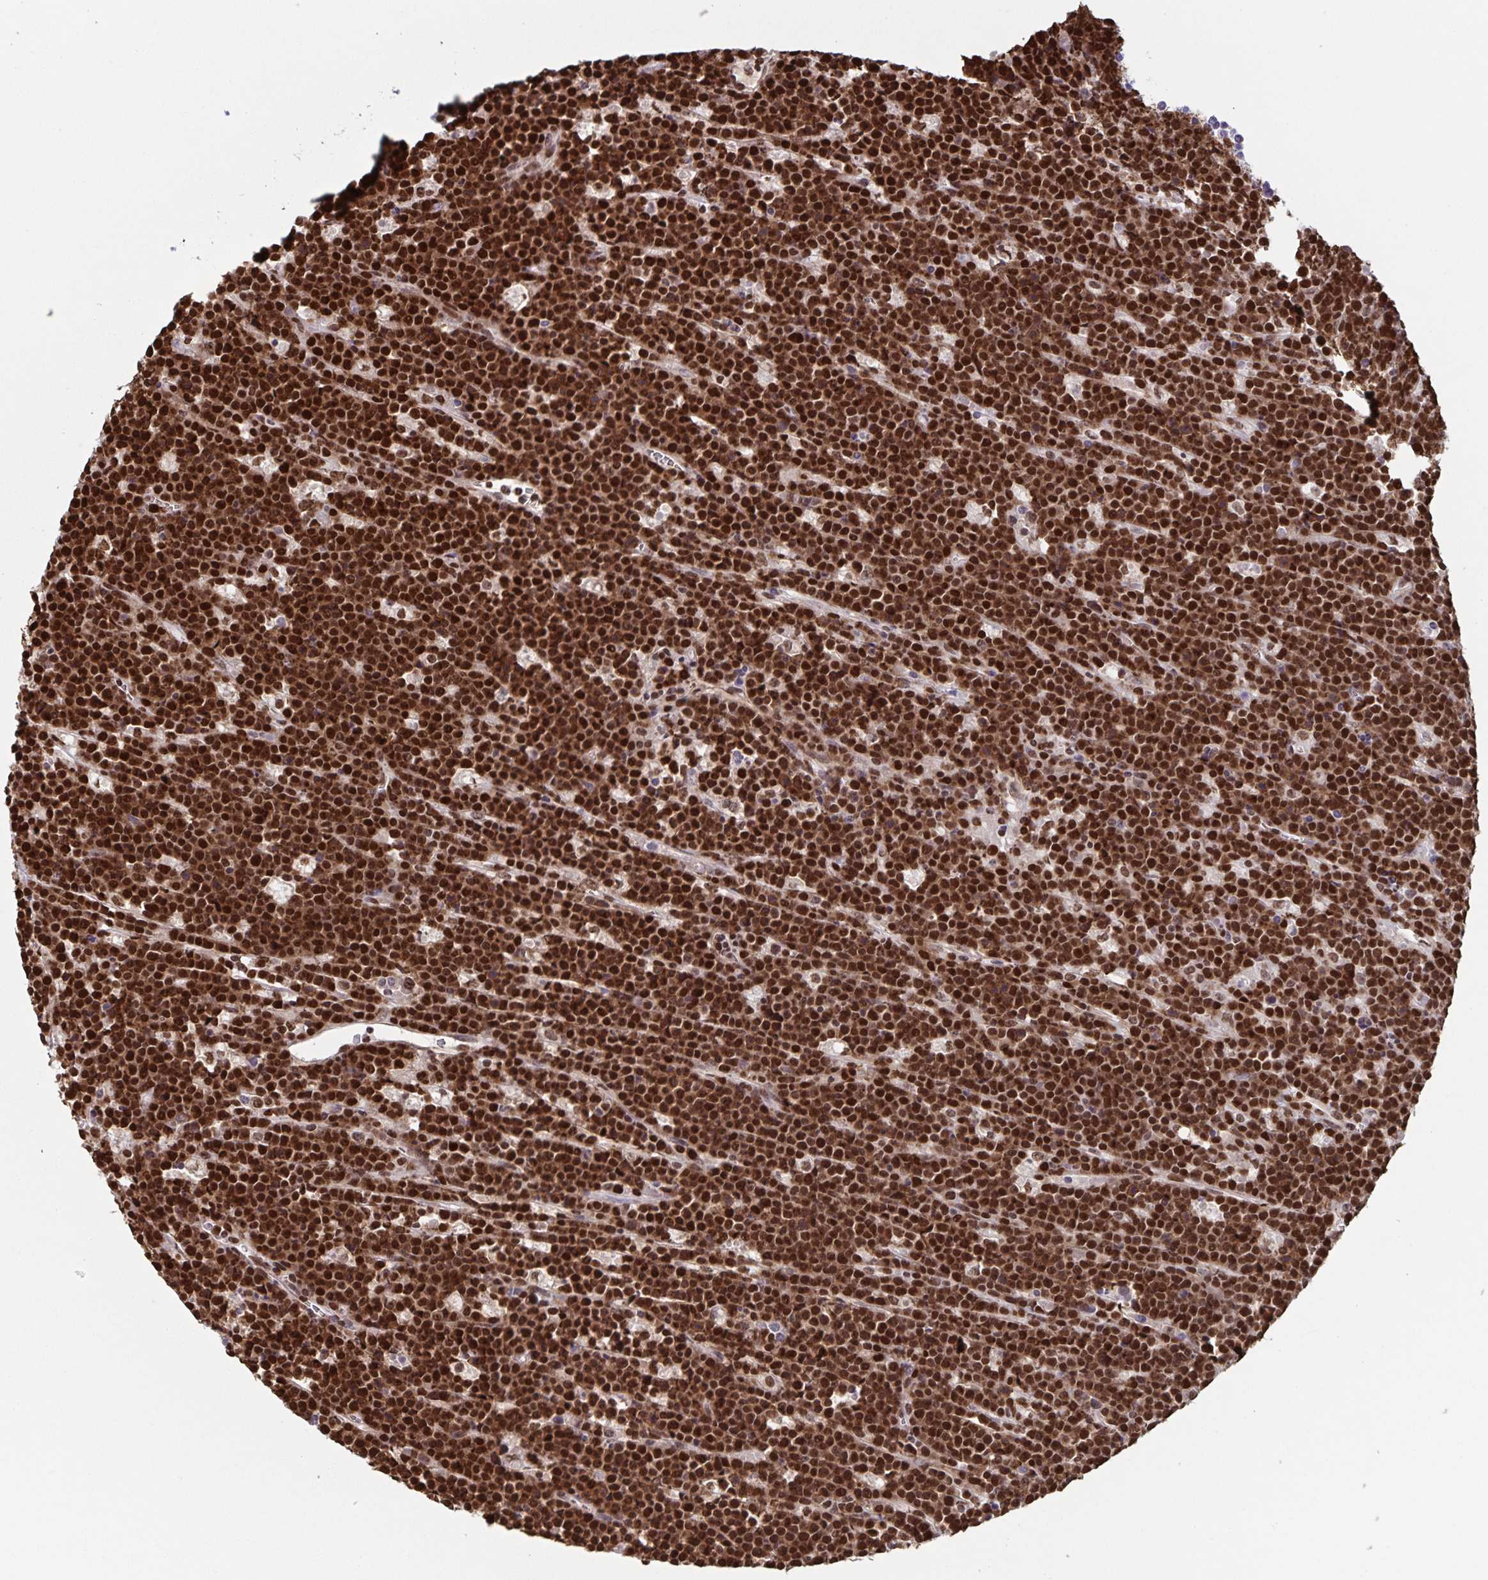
{"staining": {"intensity": "strong", "quantity": ">75%", "location": "cytoplasmic/membranous,nuclear"}, "tissue": "lymphoma", "cell_type": "Tumor cells", "image_type": "cancer", "snomed": [{"axis": "morphology", "description": "Malignant lymphoma, non-Hodgkin's type, High grade"}, {"axis": "topography", "description": "Ovary"}], "caption": "Immunohistochemistry (IHC) (DAB) staining of malignant lymphoma, non-Hodgkin's type (high-grade) demonstrates strong cytoplasmic/membranous and nuclear protein positivity in about >75% of tumor cells.", "gene": "DUT", "patient": {"sex": "female", "age": 56}}